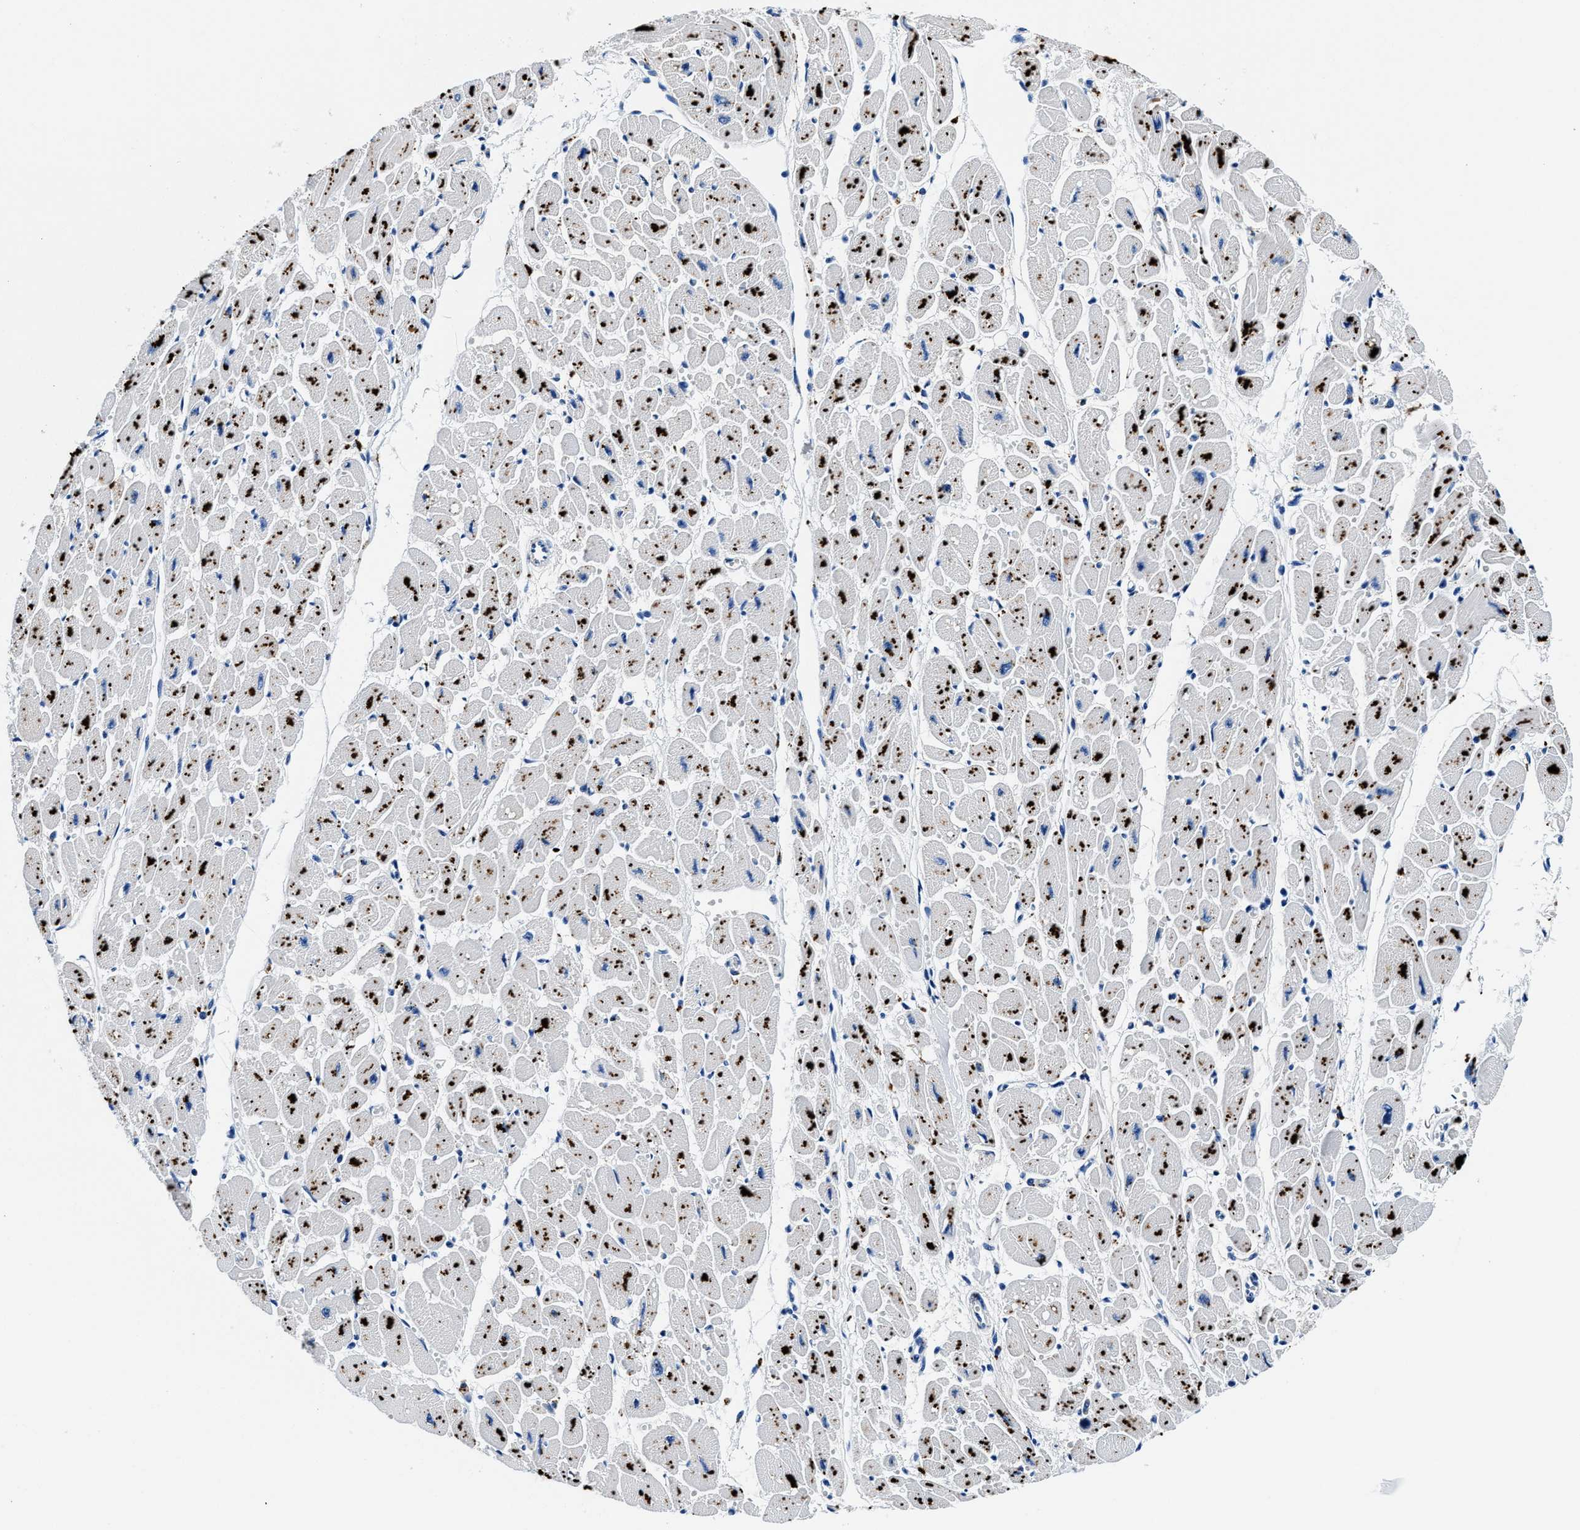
{"staining": {"intensity": "moderate", "quantity": "25%-75%", "location": "cytoplasmic/membranous"}, "tissue": "heart muscle", "cell_type": "Cardiomyocytes", "image_type": "normal", "snomed": [{"axis": "morphology", "description": "Normal tissue, NOS"}, {"axis": "topography", "description": "Heart"}], "caption": "Heart muscle stained for a protein displays moderate cytoplasmic/membranous positivity in cardiomyocytes. (Brightfield microscopy of DAB IHC at high magnification).", "gene": "OR14K1", "patient": {"sex": "female", "age": 54}}